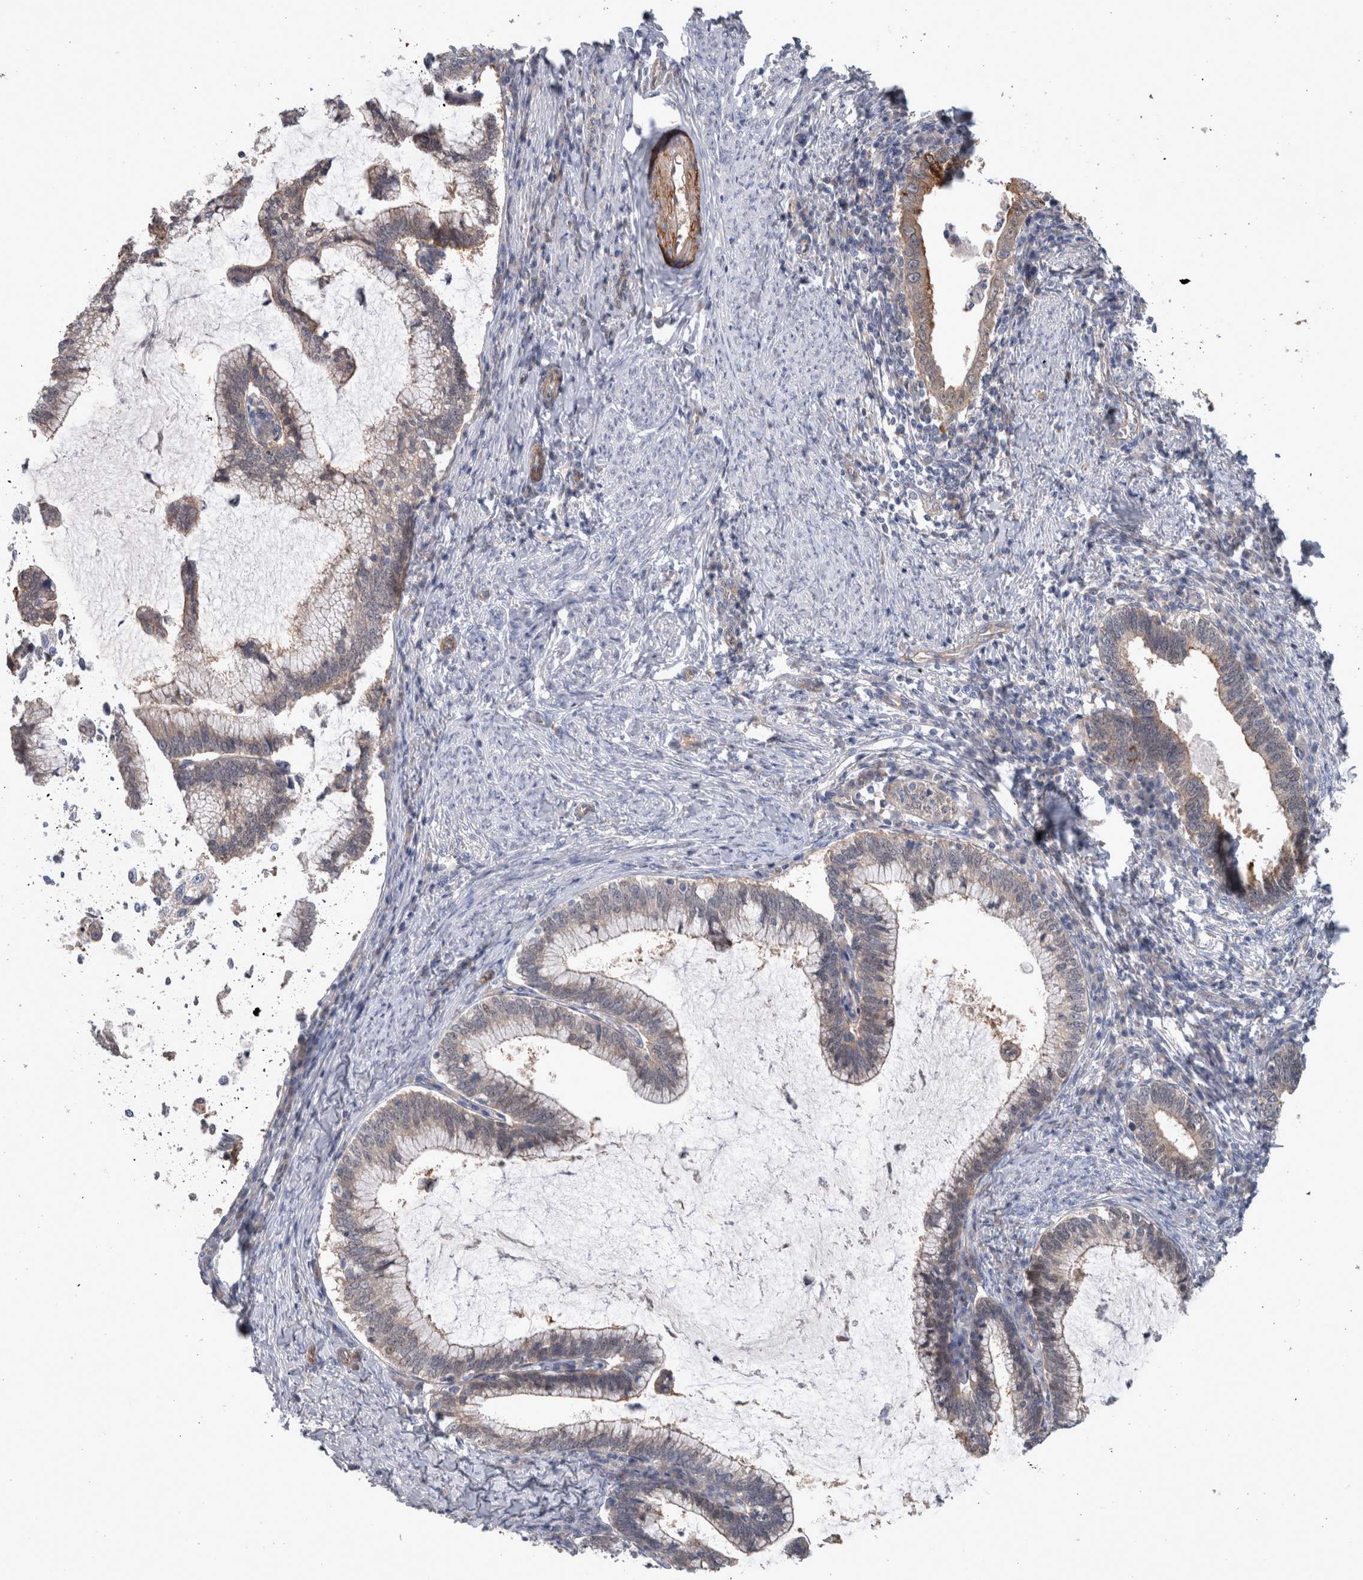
{"staining": {"intensity": "weak", "quantity": "25%-75%", "location": "cytoplasmic/membranous"}, "tissue": "cervical cancer", "cell_type": "Tumor cells", "image_type": "cancer", "snomed": [{"axis": "morphology", "description": "Adenocarcinoma, NOS"}, {"axis": "topography", "description": "Cervix"}], "caption": "Immunohistochemical staining of human adenocarcinoma (cervical) exhibits low levels of weak cytoplasmic/membranous expression in approximately 25%-75% of tumor cells. (DAB IHC with brightfield microscopy, high magnification).", "gene": "BCAM", "patient": {"sex": "female", "age": 36}}